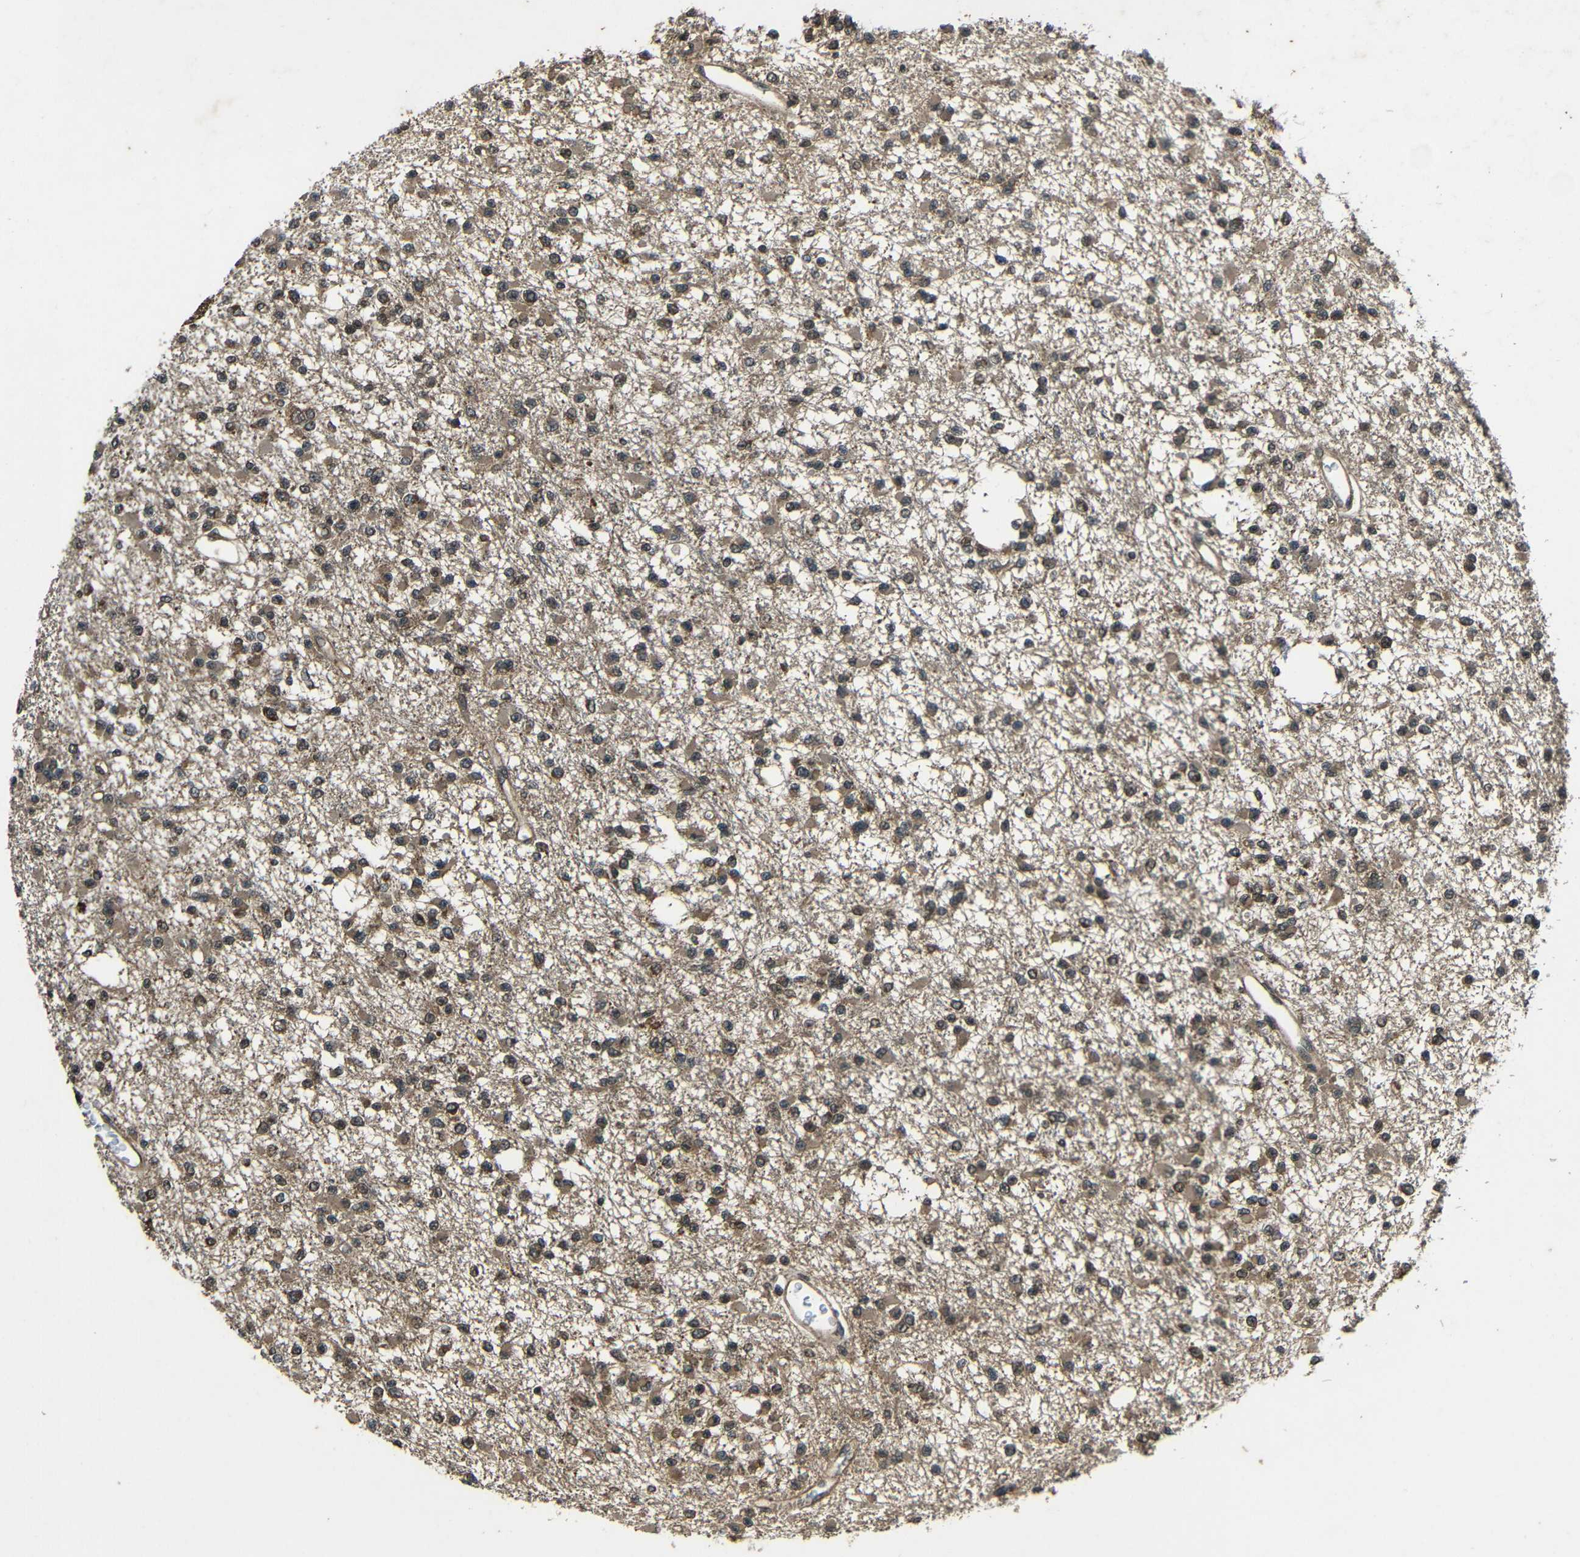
{"staining": {"intensity": "weak", "quantity": ">75%", "location": "cytoplasmic/membranous"}, "tissue": "glioma", "cell_type": "Tumor cells", "image_type": "cancer", "snomed": [{"axis": "morphology", "description": "Glioma, malignant, Low grade"}, {"axis": "topography", "description": "Brain"}], "caption": "Immunohistochemical staining of human glioma shows low levels of weak cytoplasmic/membranous protein positivity in about >75% of tumor cells.", "gene": "PLK2", "patient": {"sex": "female", "age": 22}}